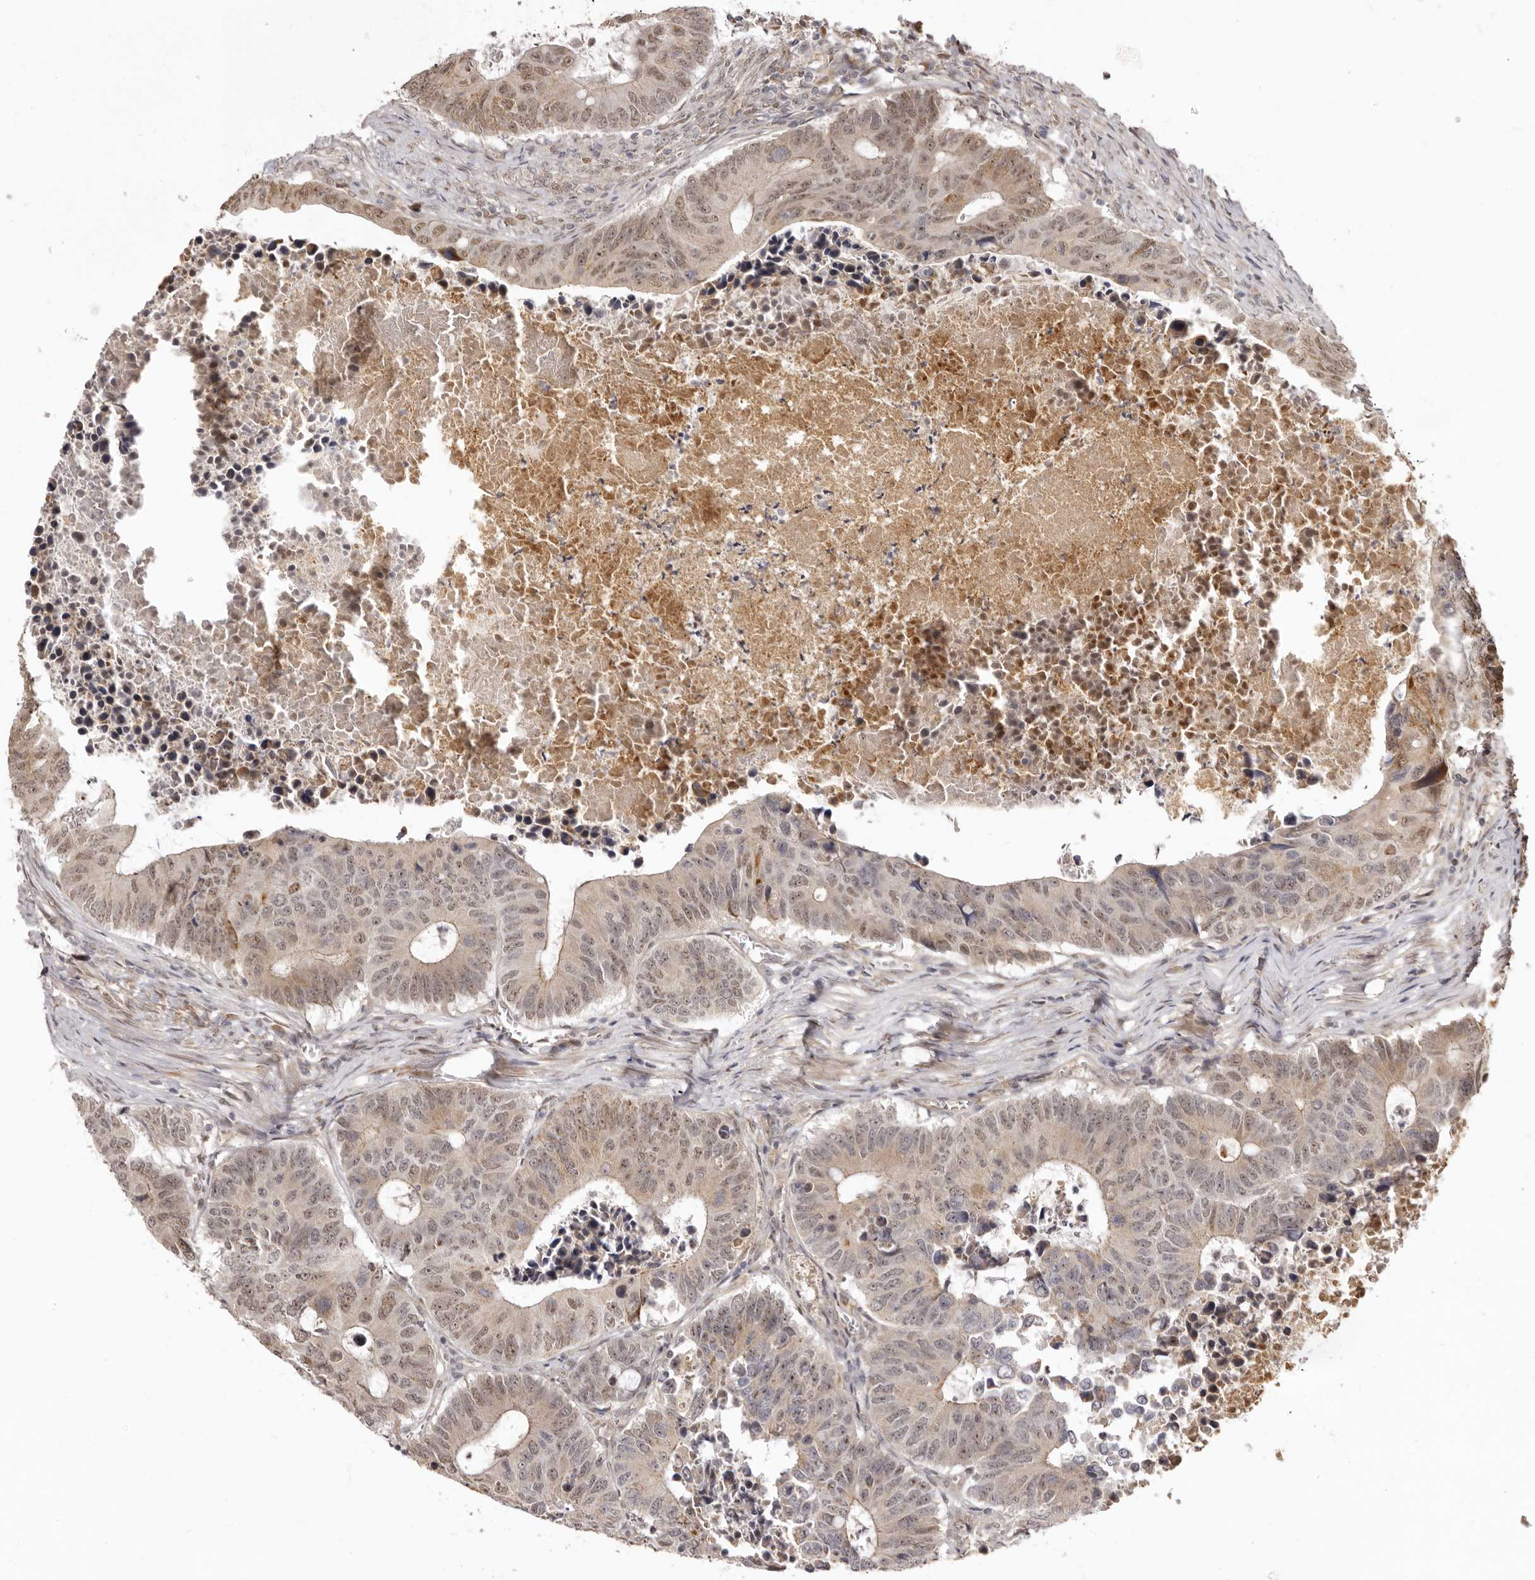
{"staining": {"intensity": "moderate", "quantity": "25%-75%", "location": "cytoplasmic/membranous,nuclear"}, "tissue": "colorectal cancer", "cell_type": "Tumor cells", "image_type": "cancer", "snomed": [{"axis": "morphology", "description": "Adenocarcinoma, NOS"}, {"axis": "topography", "description": "Colon"}], "caption": "Immunohistochemical staining of human adenocarcinoma (colorectal) demonstrates medium levels of moderate cytoplasmic/membranous and nuclear protein positivity in about 25%-75% of tumor cells.", "gene": "ZNF326", "patient": {"sex": "male", "age": 87}}